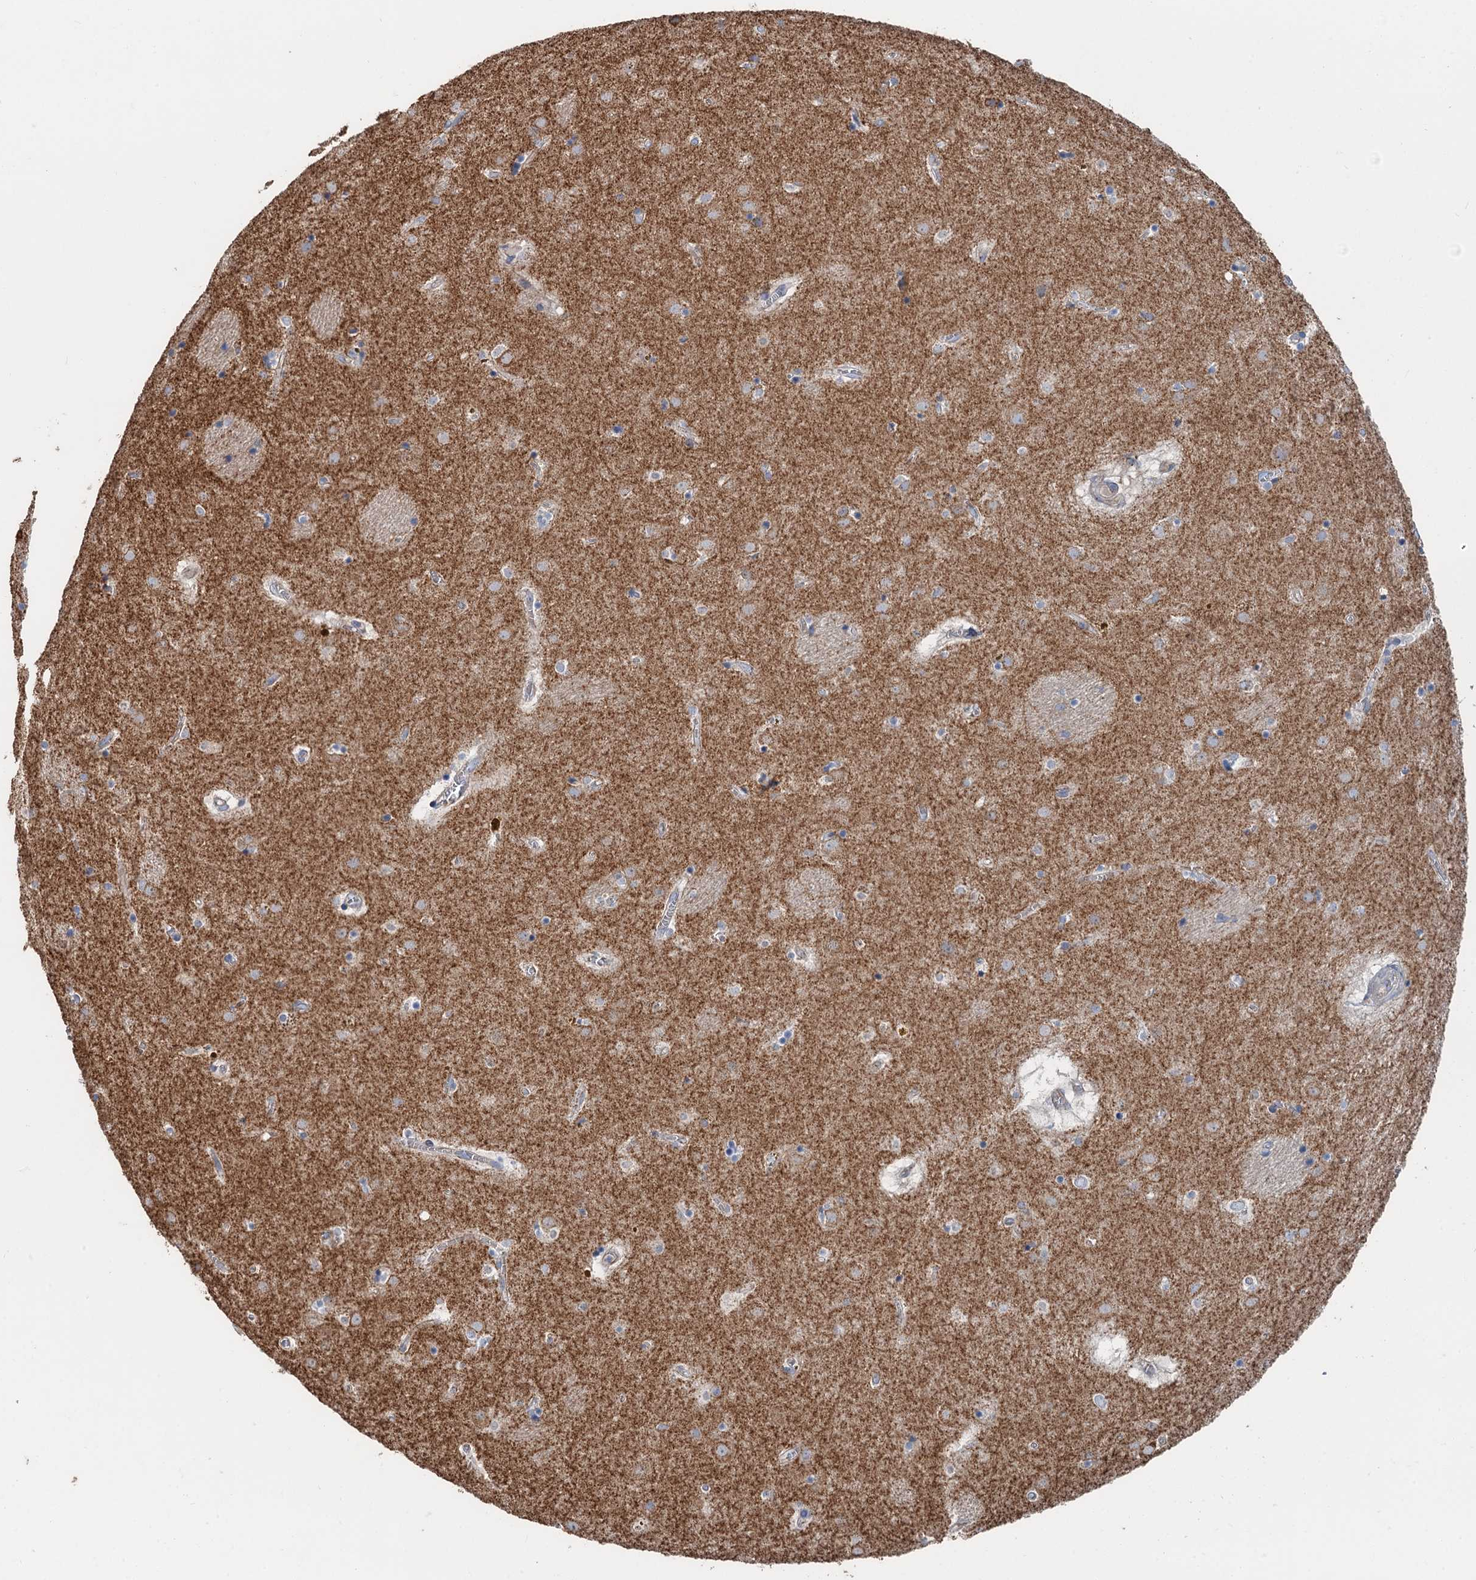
{"staining": {"intensity": "negative", "quantity": "none", "location": "none"}, "tissue": "caudate", "cell_type": "Glial cells", "image_type": "normal", "snomed": [{"axis": "morphology", "description": "Normal tissue, NOS"}, {"axis": "topography", "description": "Lateral ventricle wall"}], "caption": "A micrograph of human caudate is negative for staining in glial cells. (DAB immunohistochemistry (IHC) with hematoxylin counter stain).", "gene": "ANKRD26", "patient": {"sex": "male", "age": 70}}